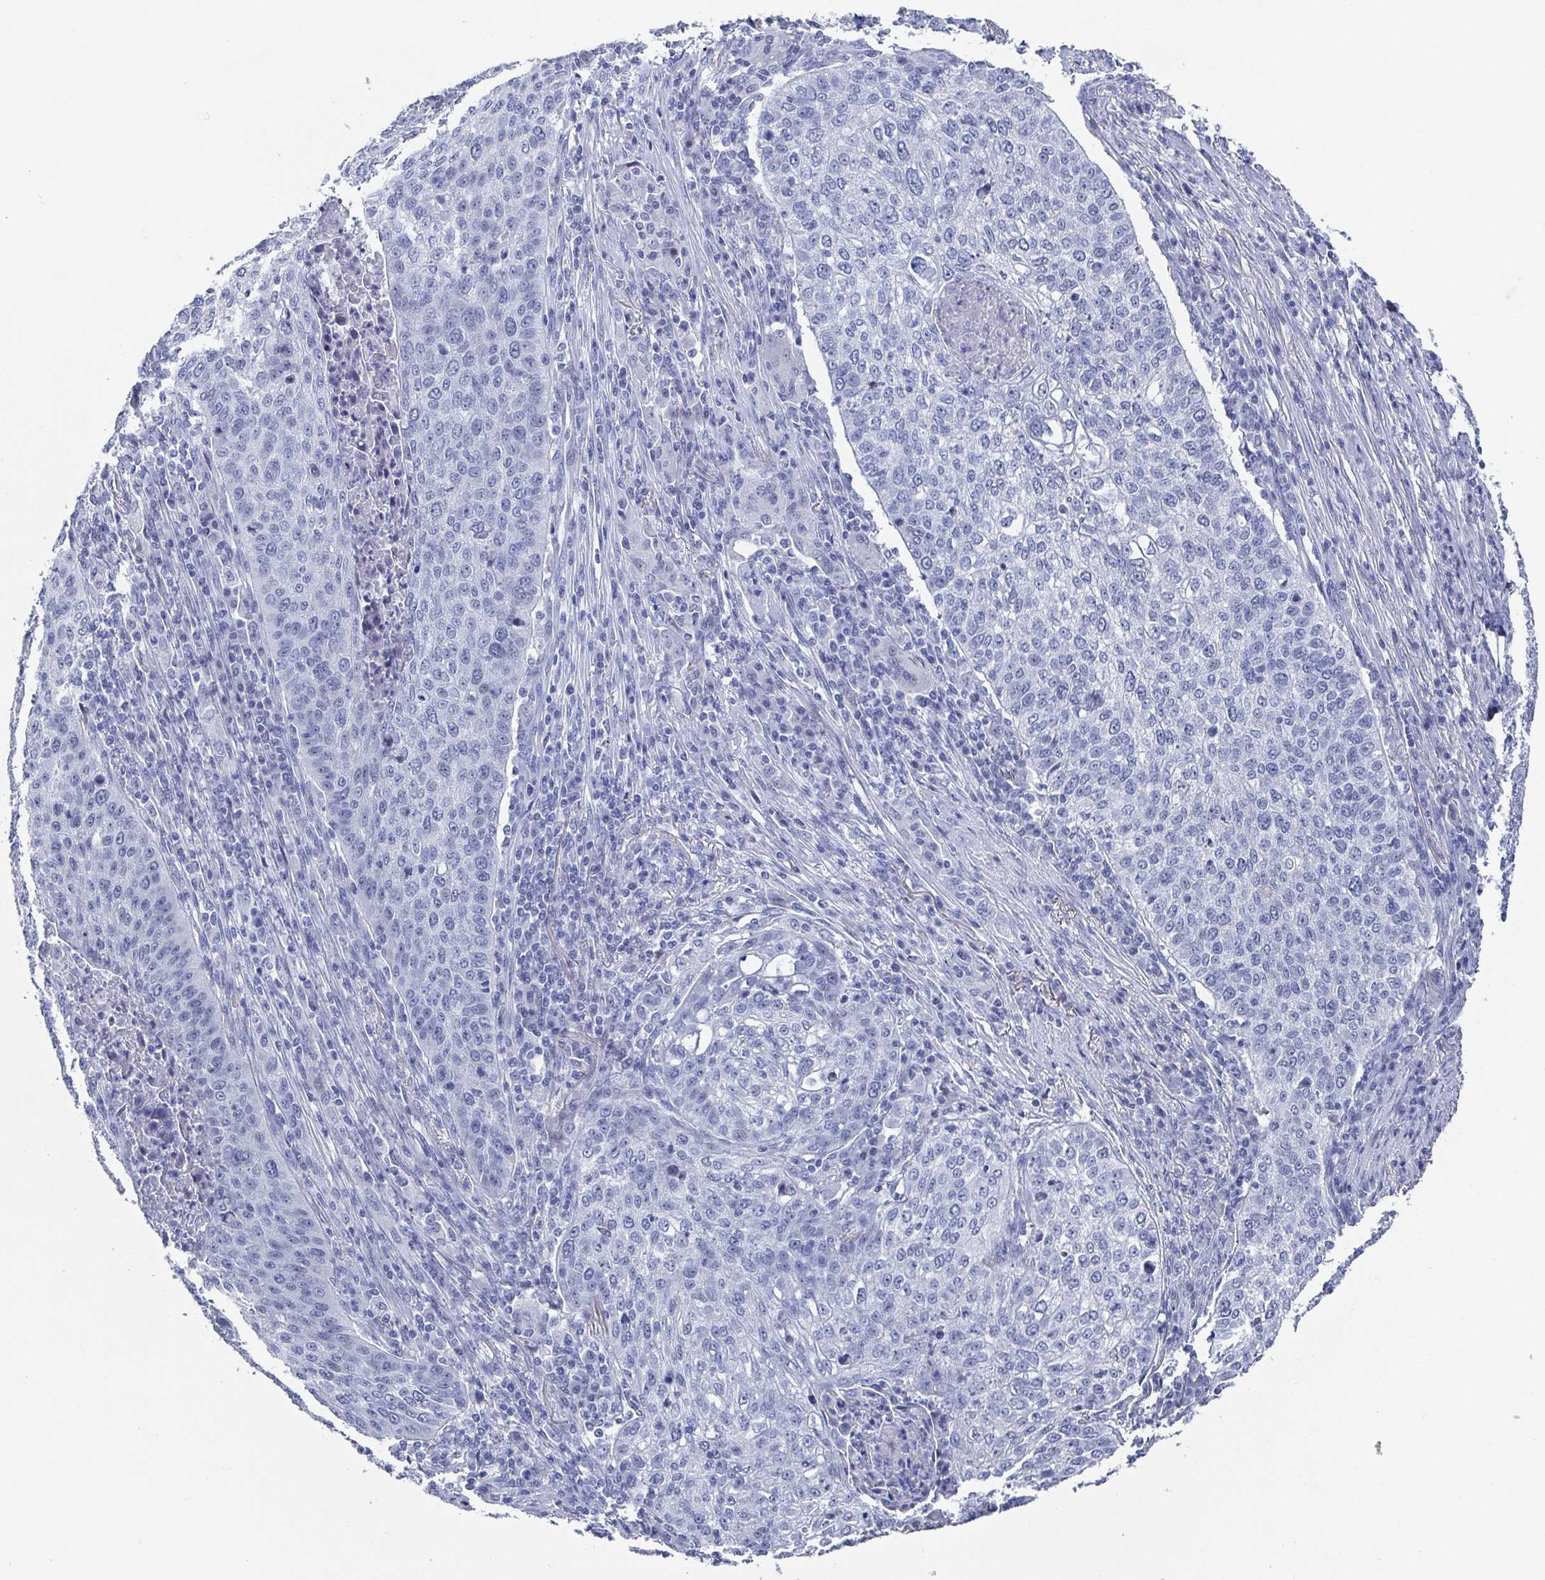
{"staining": {"intensity": "negative", "quantity": "none", "location": "none"}, "tissue": "lung cancer", "cell_type": "Tumor cells", "image_type": "cancer", "snomed": [{"axis": "morphology", "description": "Squamous cell carcinoma, NOS"}, {"axis": "topography", "description": "Lung"}], "caption": "IHC photomicrograph of human lung squamous cell carcinoma stained for a protein (brown), which shows no positivity in tumor cells.", "gene": "CAMKV", "patient": {"sex": "male", "age": 63}}